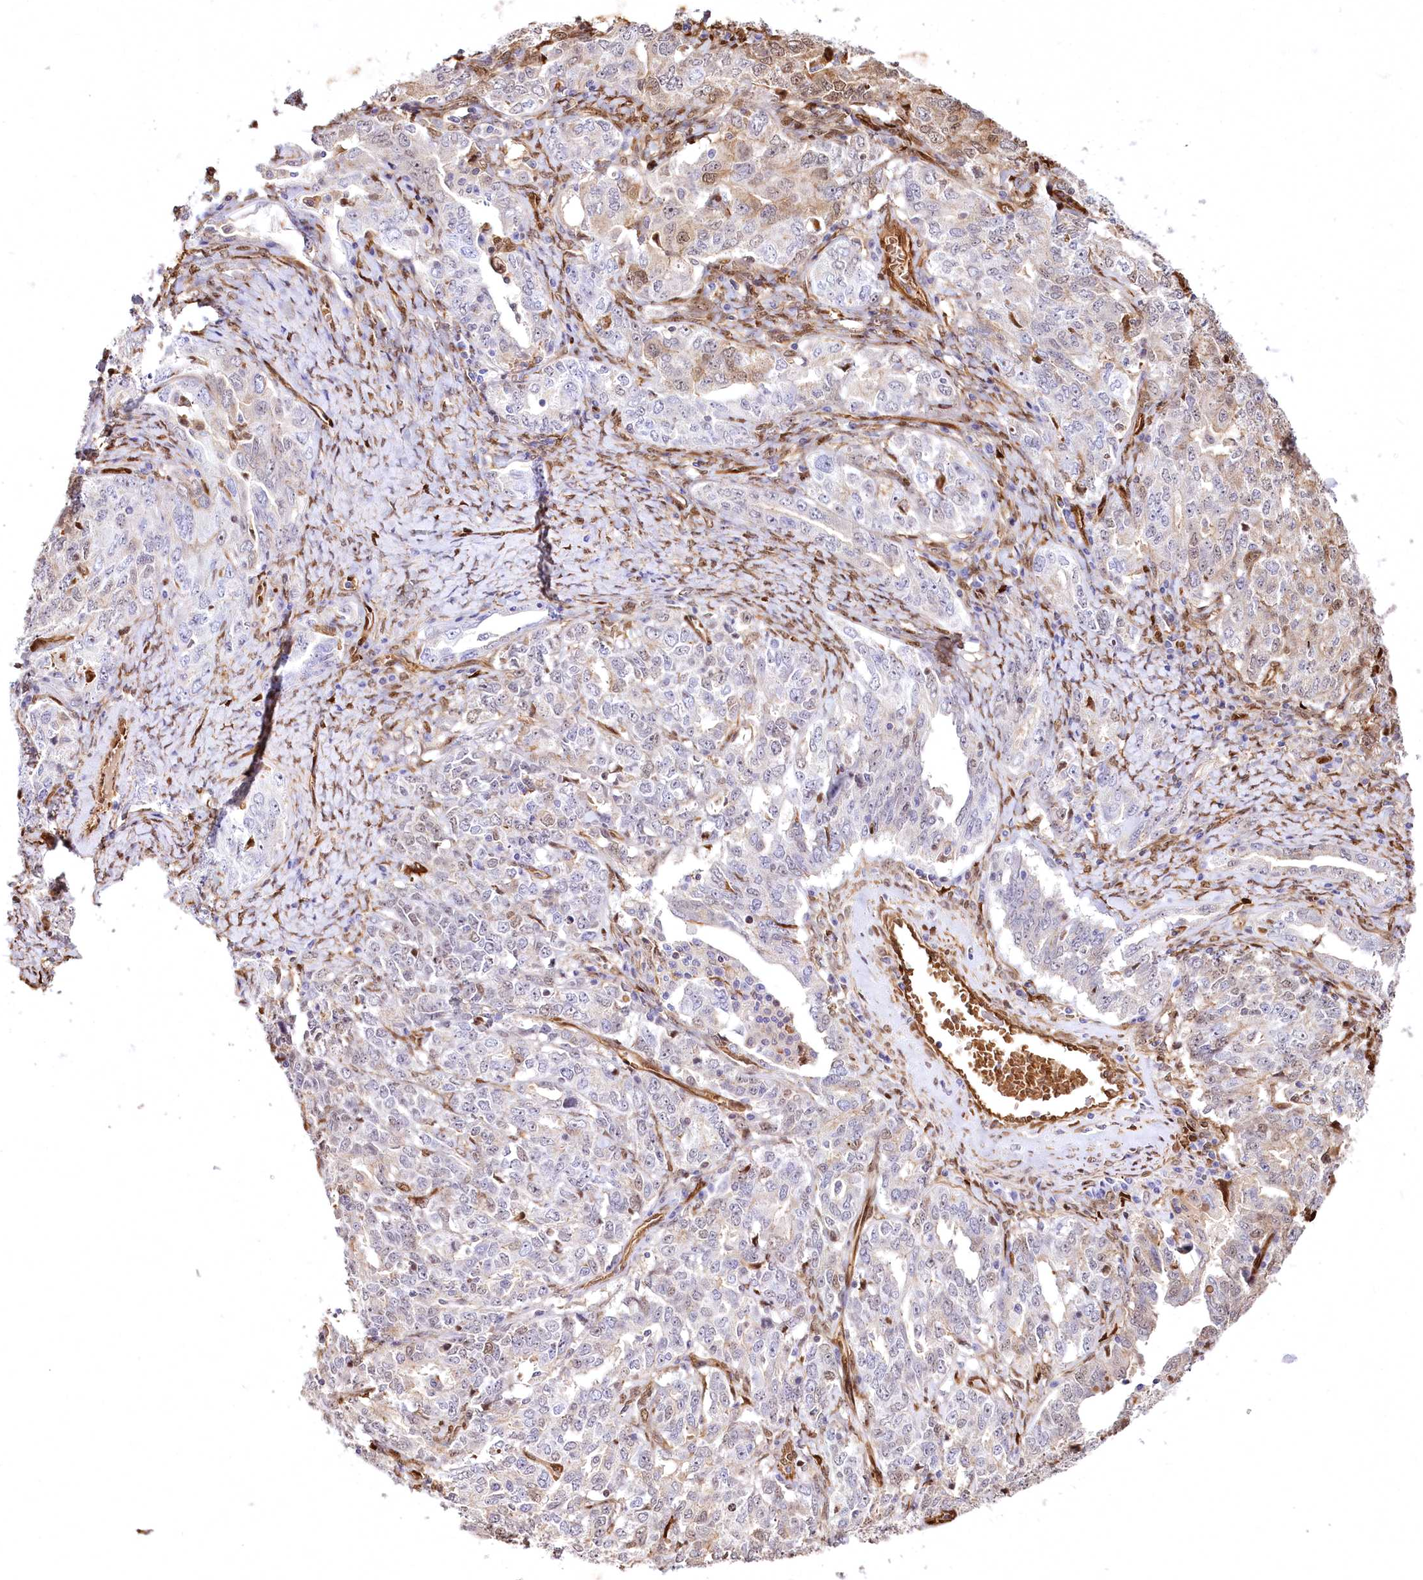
{"staining": {"intensity": "moderate", "quantity": "<25%", "location": "nuclear"}, "tissue": "ovarian cancer", "cell_type": "Tumor cells", "image_type": "cancer", "snomed": [{"axis": "morphology", "description": "Carcinoma, endometroid"}, {"axis": "topography", "description": "Ovary"}], "caption": "Immunohistochemistry (IHC) (DAB (3,3'-diaminobenzidine)) staining of ovarian cancer demonstrates moderate nuclear protein positivity in approximately <25% of tumor cells.", "gene": "PTMS", "patient": {"sex": "female", "age": 62}}